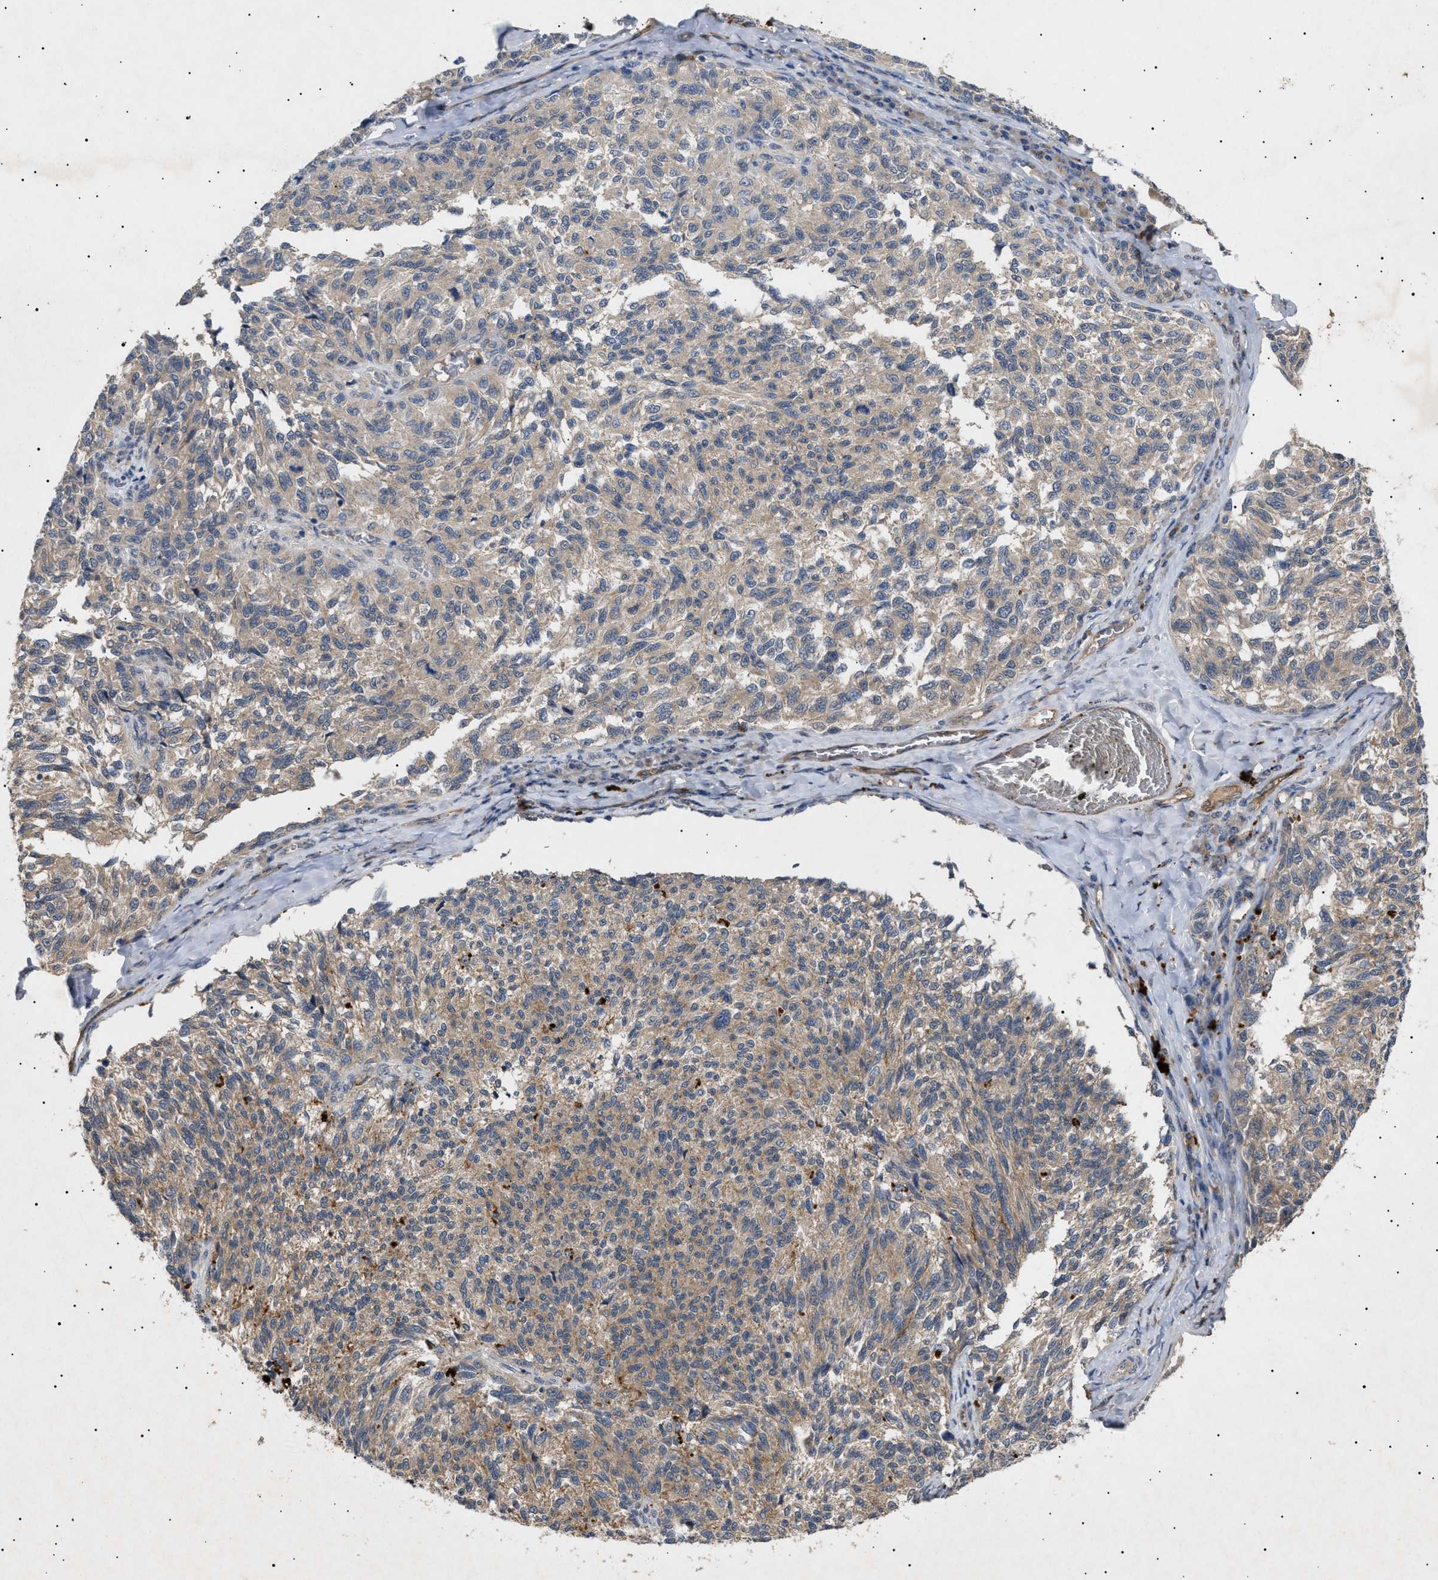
{"staining": {"intensity": "weak", "quantity": "25%-75%", "location": "cytoplasmic/membranous"}, "tissue": "melanoma", "cell_type": "Tumor cells", "image_type": "cancer", "snomed": [{"axis": "morphology", "description": "Malignant melanoma, NOS"}, {"axis": "topography", "description": "Skin"}], "caption": "The histopathology image shows immunohistochemical staining of malignant melanoma. There is weak cytoplasmic/membranous positivity is identified in about 25%-75% of tumor cells. Using DAB (3,3'-diaminobenzidine) (brown) and hematoxylin (blue) stains, captured at high magnification using brightfield microscopy.", "gene": "SIRT5", "patient": {"sex": "female", "age": 73}}